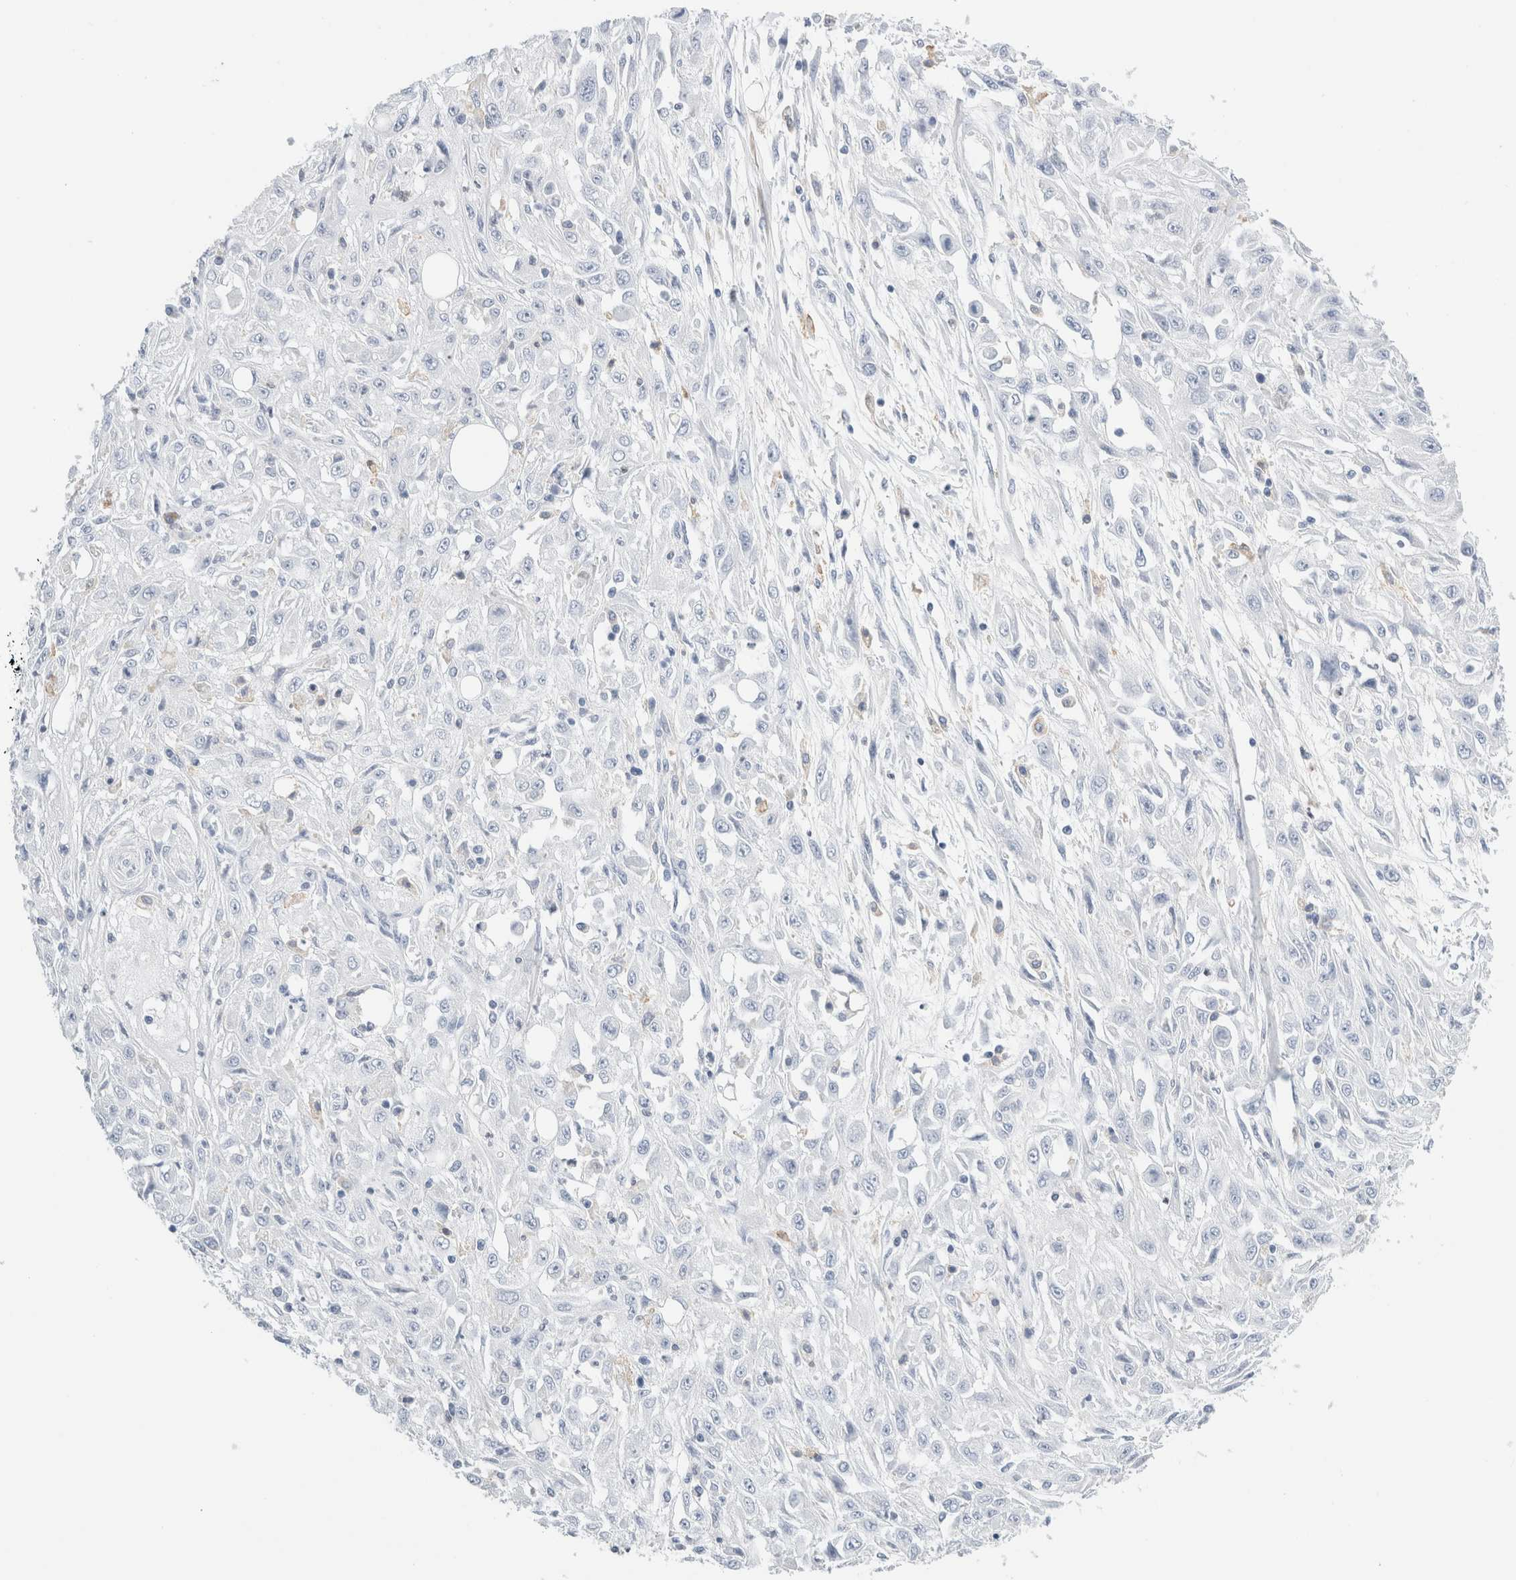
{"staining": {"intensity": "negative", "quantity": "none", "location": "none"}, "tissue": "skin cancer", "cell_type": "Tumor cells", "image_type": "cancer", "snomed": [{"axis": "morphology", "description": "Squamous cell carcinoma, NOS"}, {"axis": "morphology", "description": "Squamous cell carcinoma, metastatic, NOS"}, {"axis": "topography", "description": "Skin"}, {"axis": "topography", "description": "Lymph node"}], "caption": "Protein analysis of metastatic squamous cell carcinoma (skin) shows no significant expression in tumor cells. (Brightfield microscopy of DAB (3,3'-diaminobenzidine) immunohistochemistry at high magnification).", "gene": "ADAM30", "patient": {"sex": "male", "age": 75}}